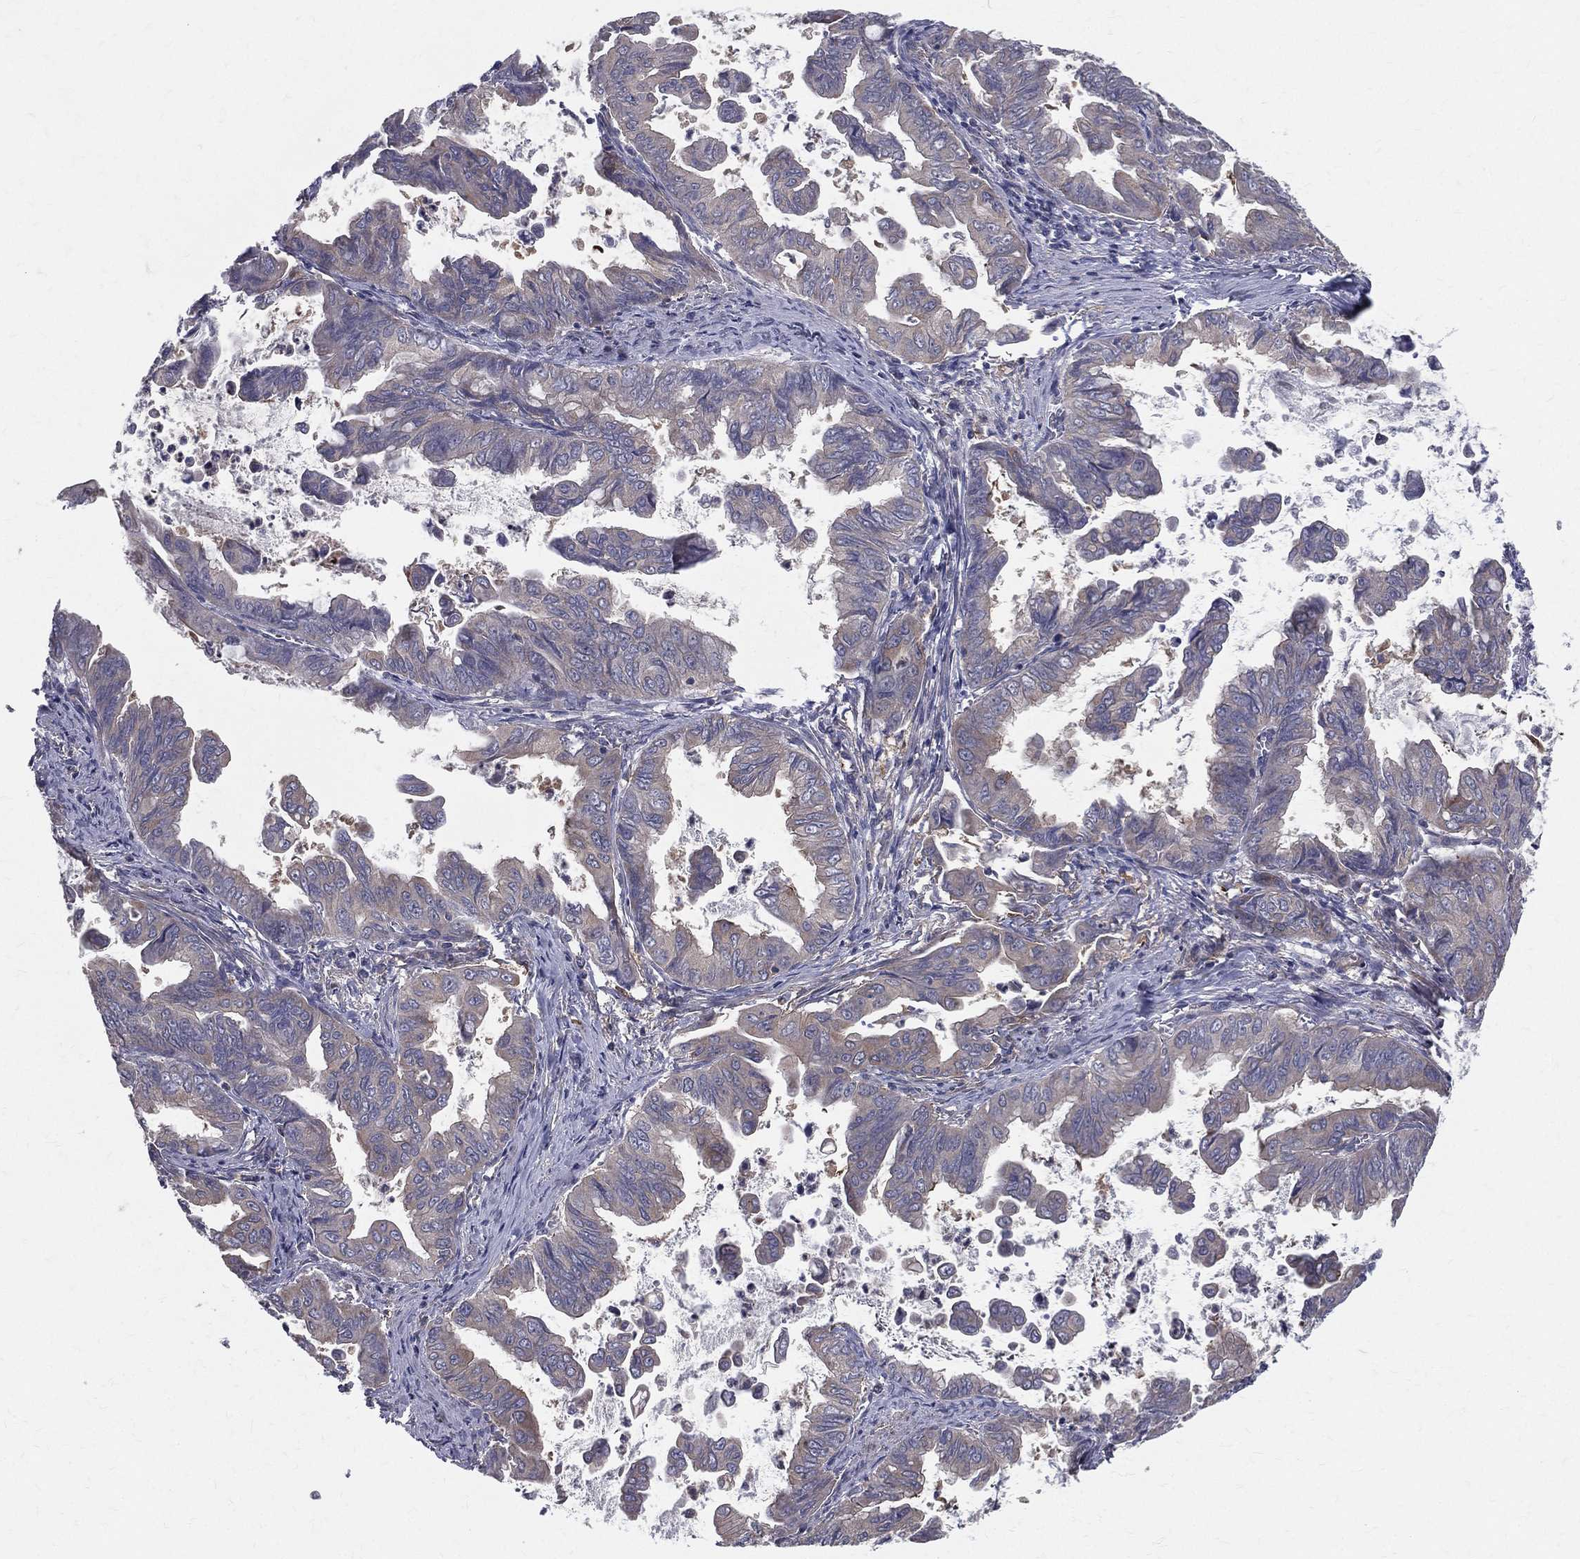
{"staining": {"intensity": "weak", "quantity": "<25%", "location": "cytoplasmic/membranous"}, "tissue": "stomach cancer", "cell_type": "Tumor cells", "image_type": "cancer", "snomed": [{"axis": "morphology", "description": "Adenocarcinoma, NOS"}, {"axis": "topography", "description": "Stomach, upper"}], "caption": "This is a photomicrograph of IHC staining of adenocarcinoma (stomach), which shows no expression in tumor cells.", "gene": "POMZP3", "patient": {"sex": "male", "age": 80}}